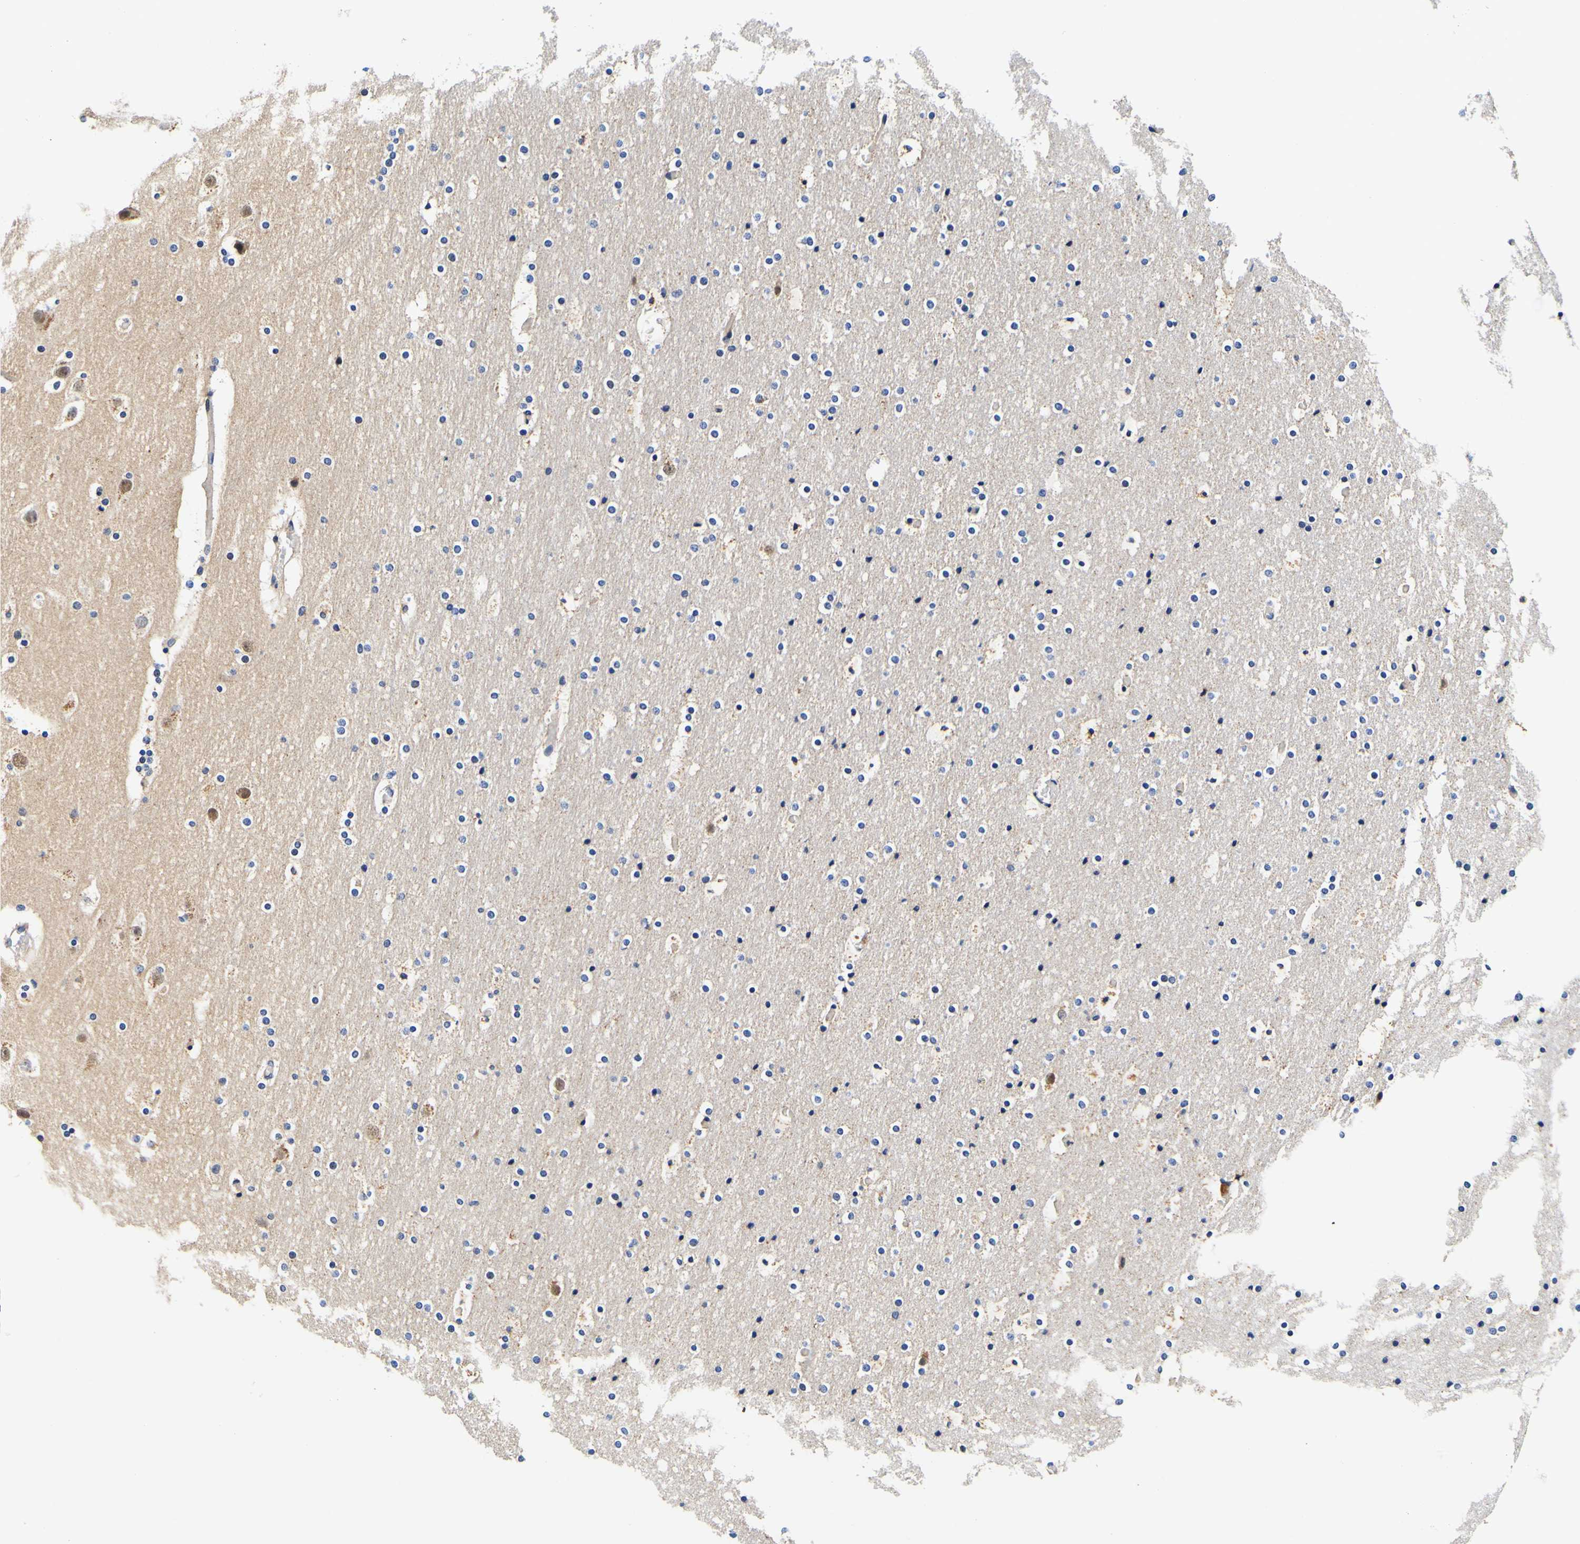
{"staining": {"intensity": "negative", "quantity": "none", "location": "none"}, "tissue": "cerebral cortex", "cell_type": "Endothelial cells", "image_type": "normal", "snomed": [{"axis": "morphology", "description": "Normal tissue, NOS"}, {"axis": "topography", "description": "Cerebral cortex"}], "caption": "Endothelial cells show no significant protein expression in benign cerebral cortex.", "gene": "CAMK4", "patient": {"sex": "male", "age": 57}}